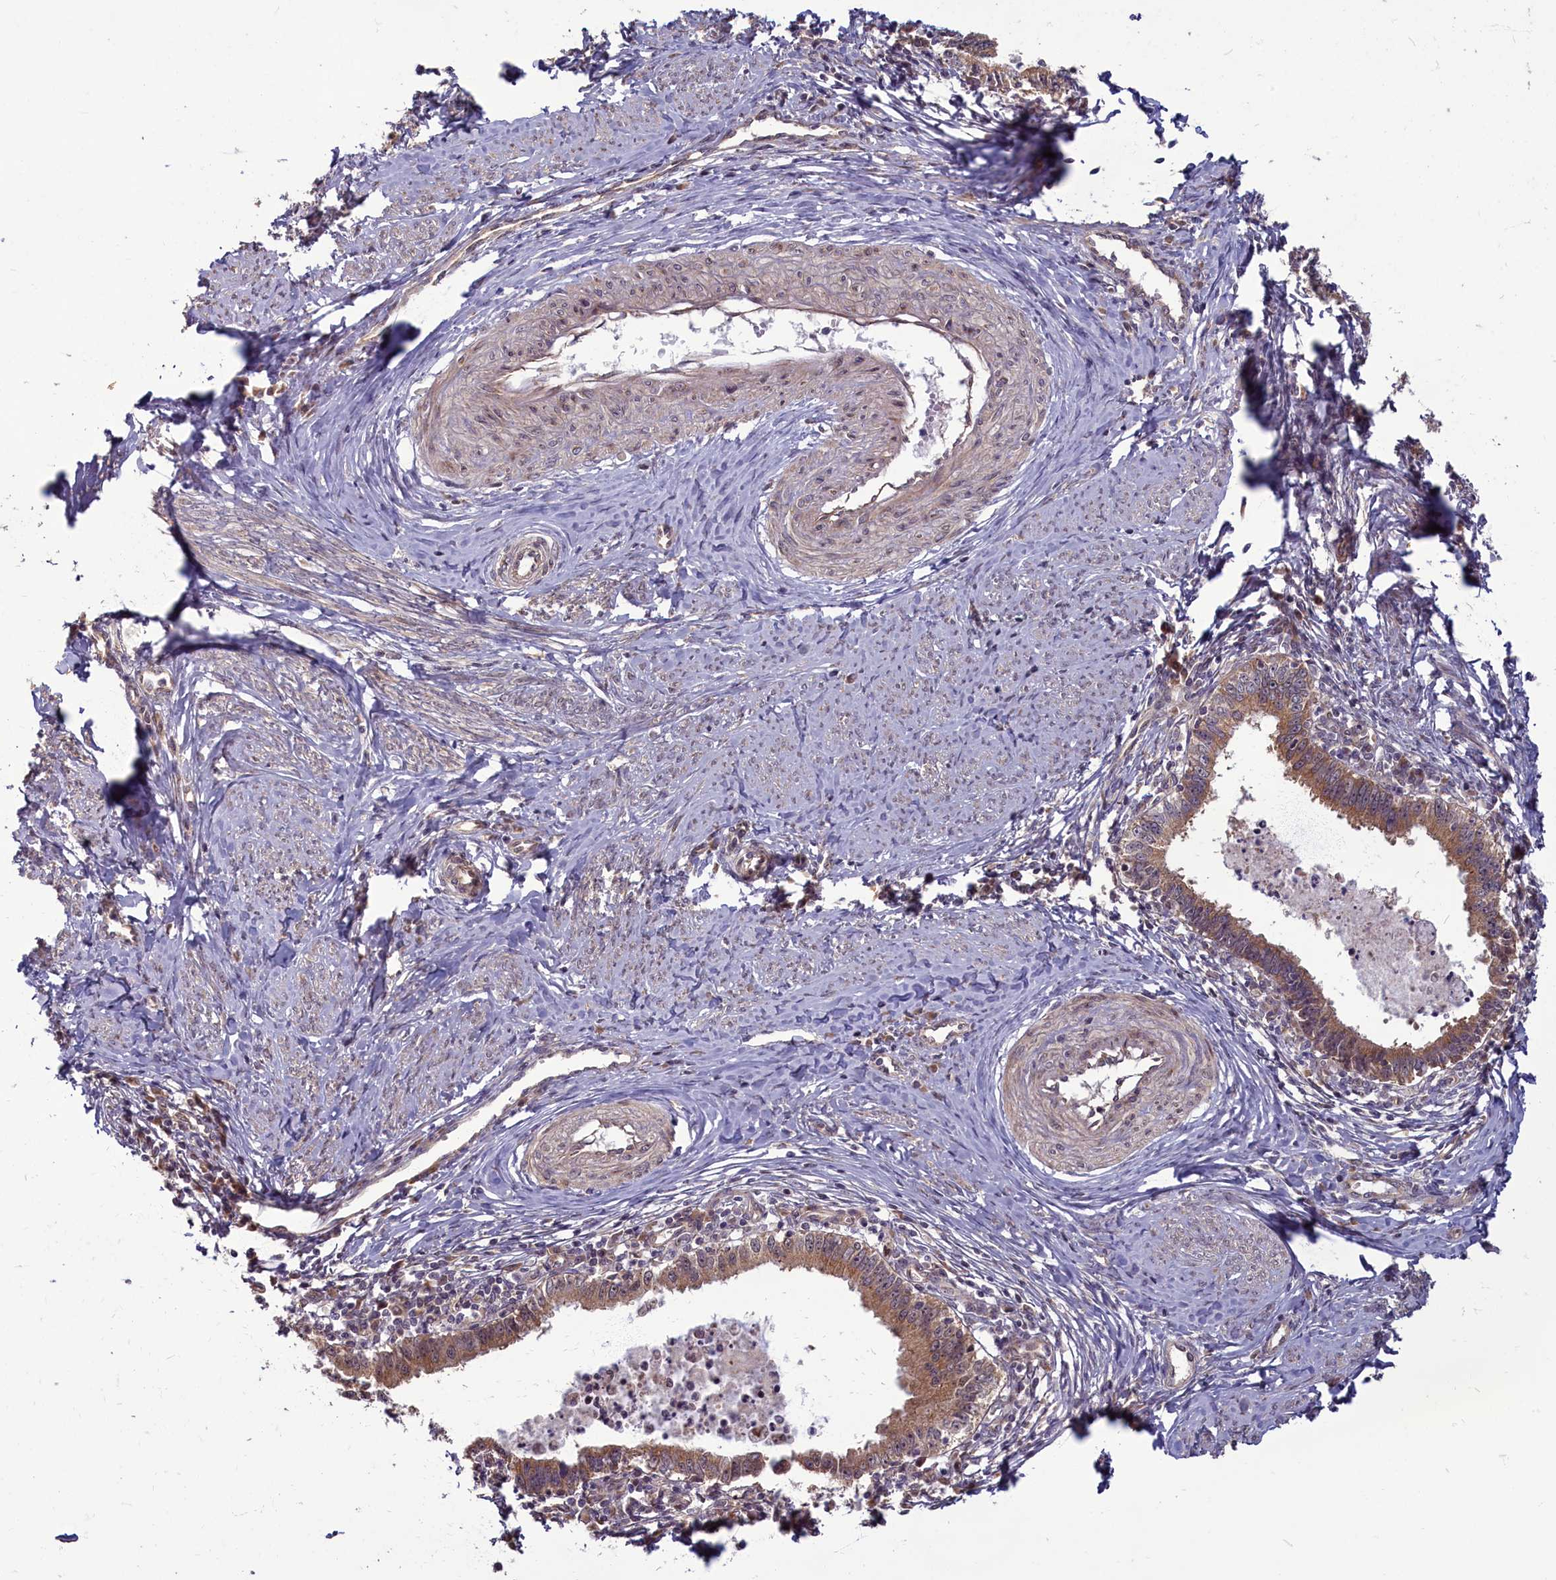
{"staining": {"intensity": "moderate", "quantity": ">75%", "location": "cytoplasmic/membranous"}, "tissue": "cervical cancer", "cell_type": "Tumor cells", "image_type": "cancer", "snomed": [{"axis": "morphology", "description": "Adenocarcinoma, NOS"}, {"axis": "topography", "description": "Cervix"}], "caption": "Immunohistochemistry of cervical cancer reveals medium levels of moderate cytoplasmic/membranous positivity in about >75% of tumor cells.", "gene": "MYCBP", "patient": {"sex": "female", "age": 36}}